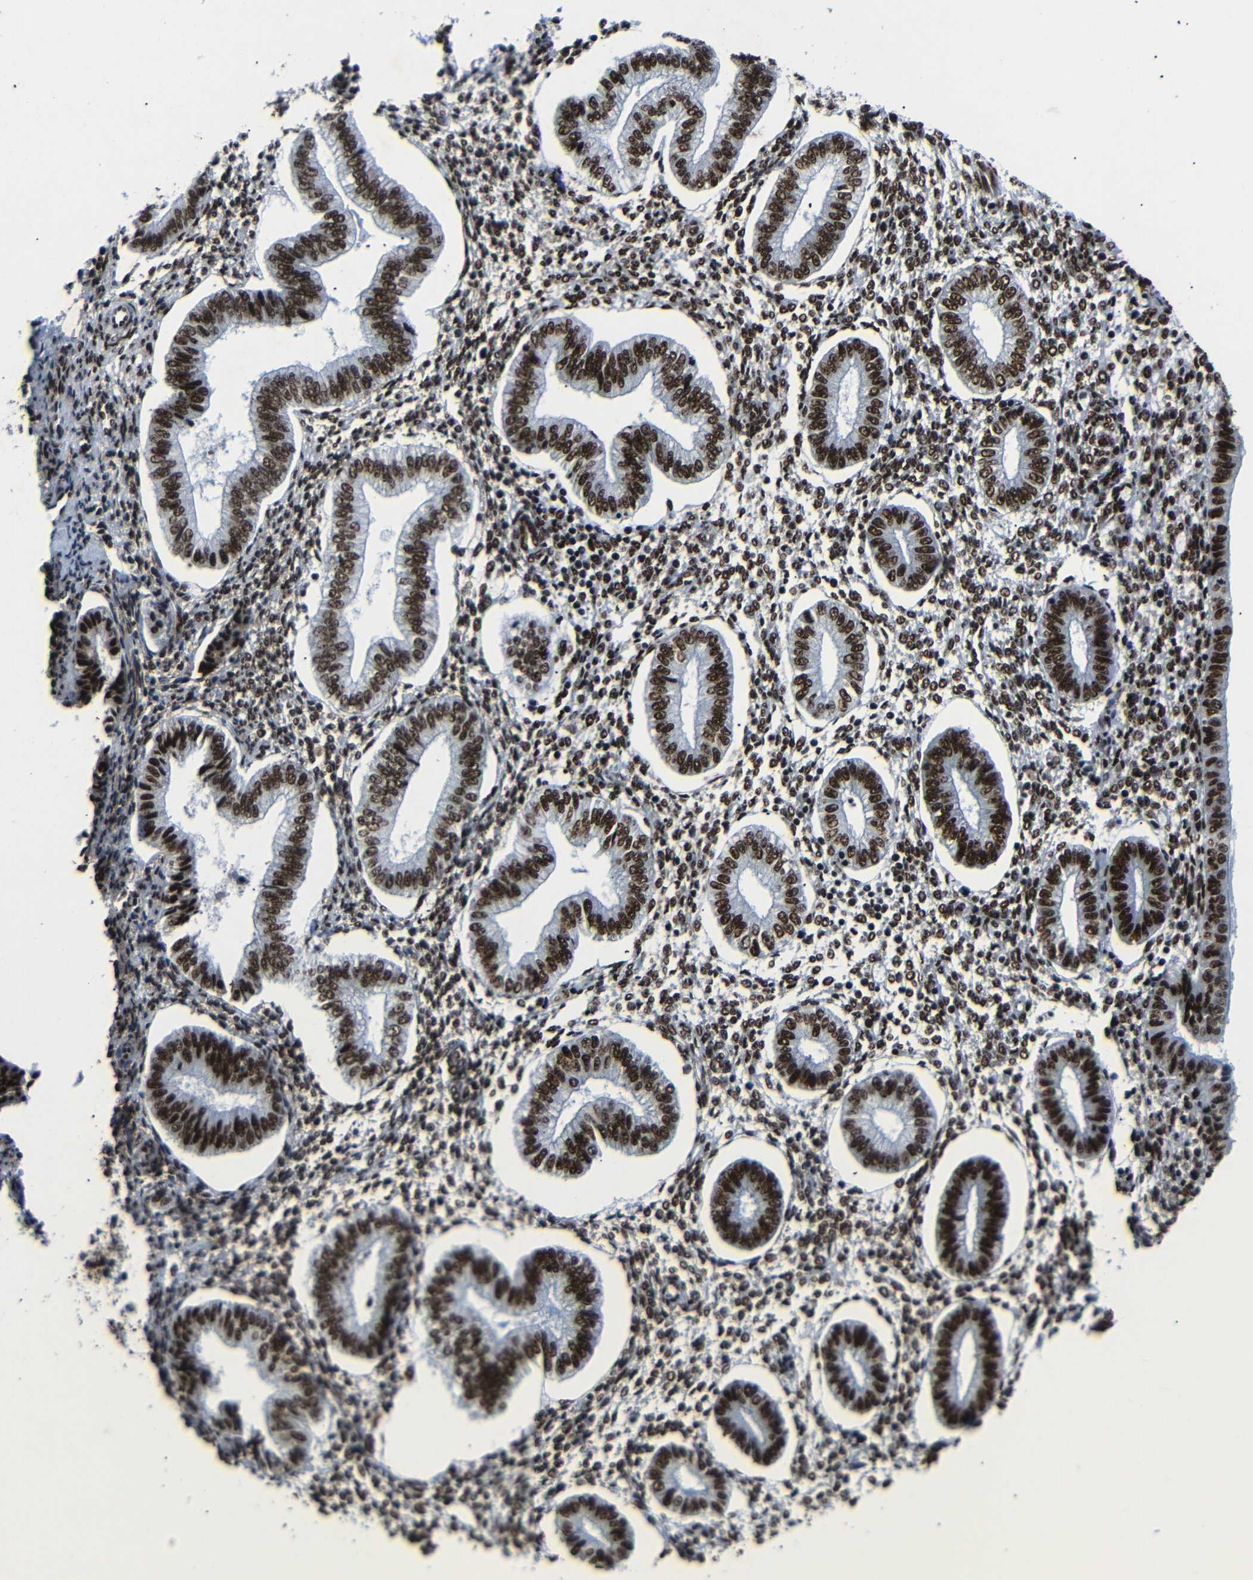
{"staining": {"intensity": "strong", "quantity": ">75%", "location": "nuclear"}, "tissue": "endometrium", "cell_type": "Cells in endometrial stroma", "image_type": "normal", "snomed": [{"axis": "morphology", "description": "Normal tissue, NOS"}, {"axis": "topography", "description": "Endometrium"}], "caption": "A brown stain labels strong nuclear positivity of a protein in cells in endometrial stroma of benign human endometrium. The staining was performed using DAB (3,3'-diaminobenzidine) to visualize the protein expression in brown, while the nuclei were stained in blue with hematoxylin (Magnification: 20x).", "gene": "SRSF1", "patient": {"sex": "female", "age": 50}}